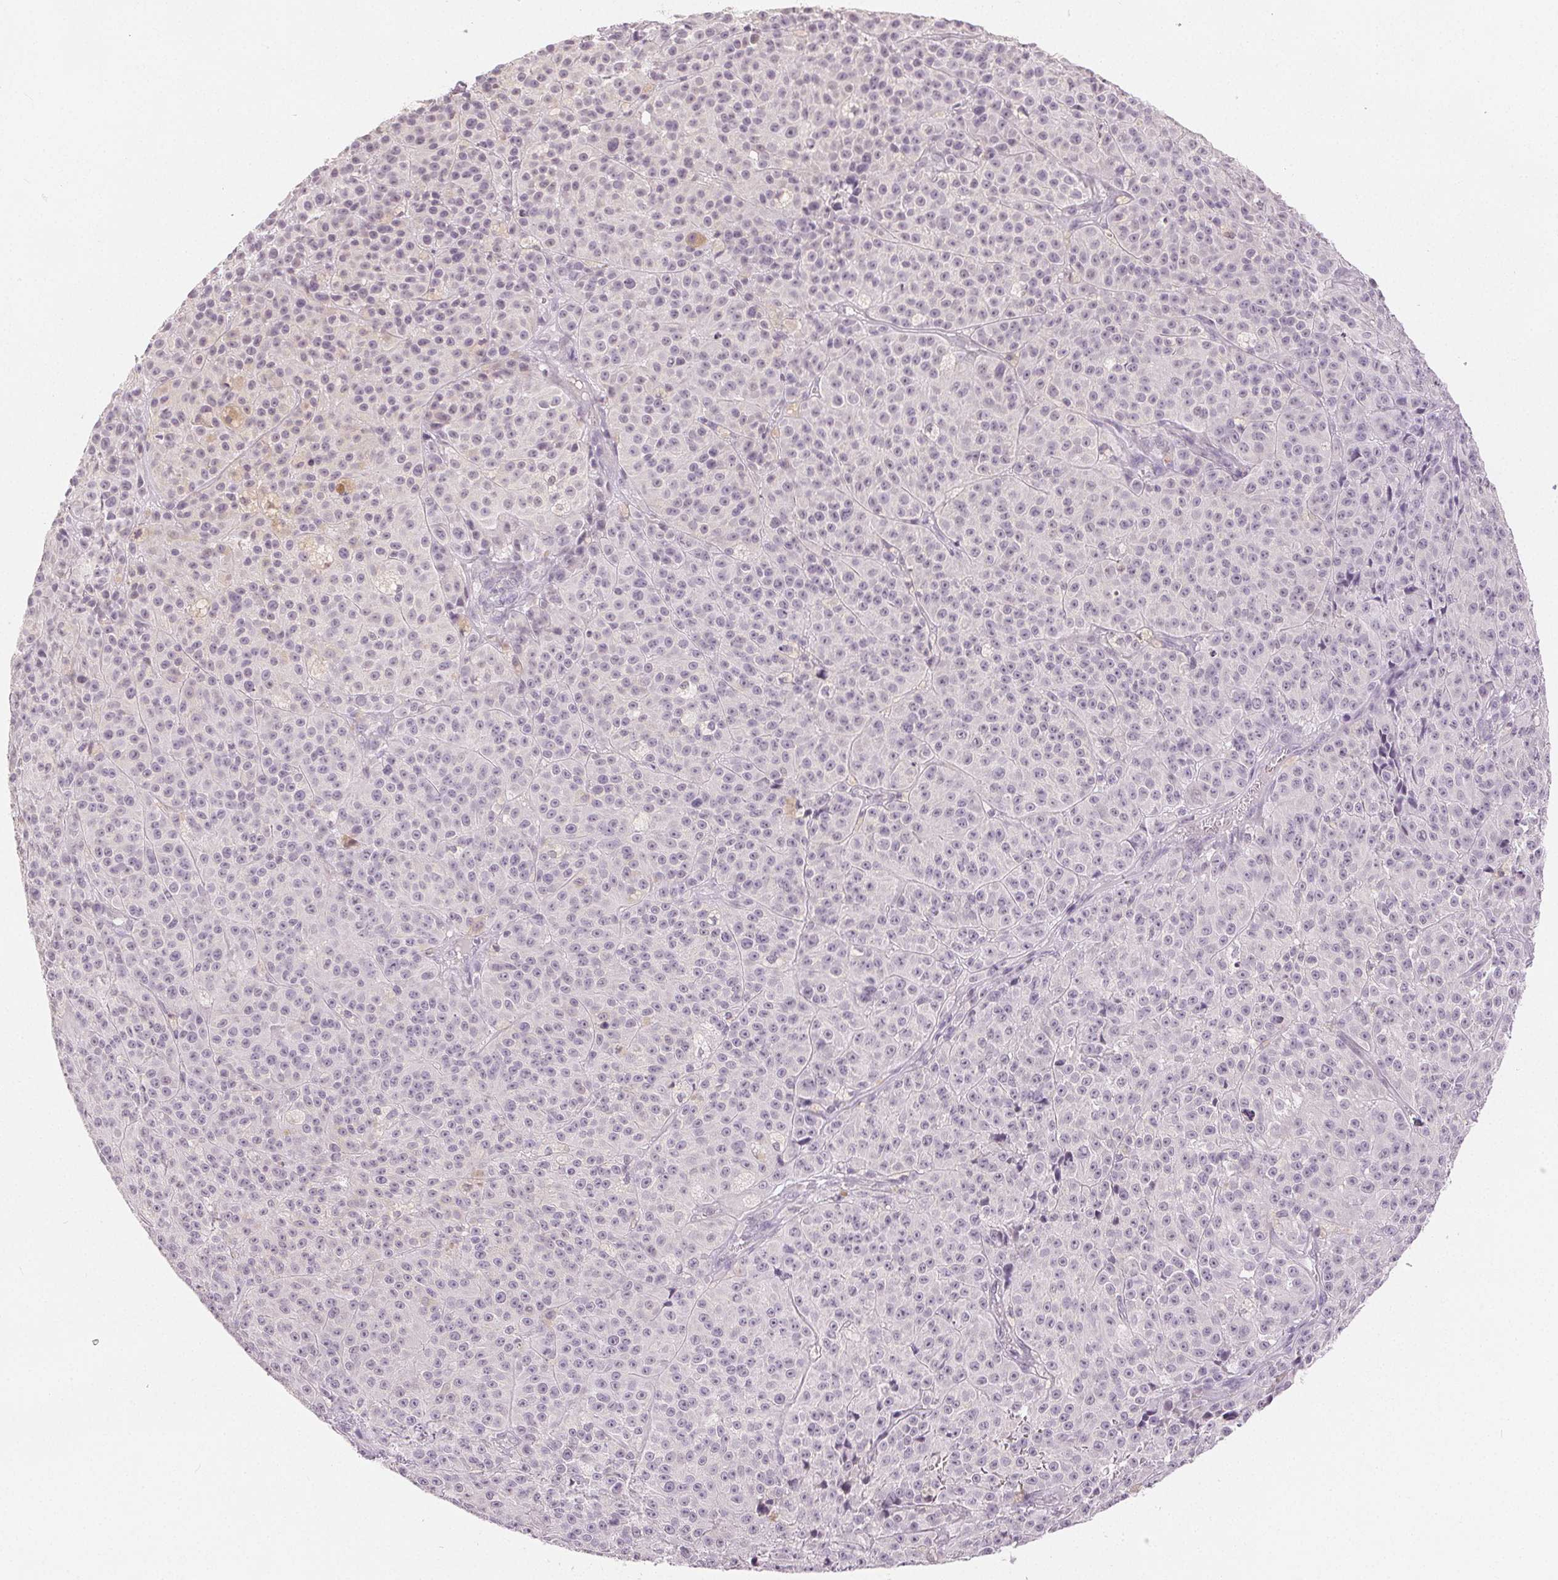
{"staining": {"intensity": "negative", "quantity": "none", "location": "none"}, "tissue": "melanoma", "cell_type": "Tumor cells", "image_type": "cancer", "snomed": [{"axis": "morphology", "description": "Malignant melanoma, NOS"}, {"axis": "topography", "description": "Skin"}], "caption": "The image exhibits no significant positivity in tumor cells of melanoma.", "gene": "SLC27A5", "patient": {"sex": "female", "age": 58}}